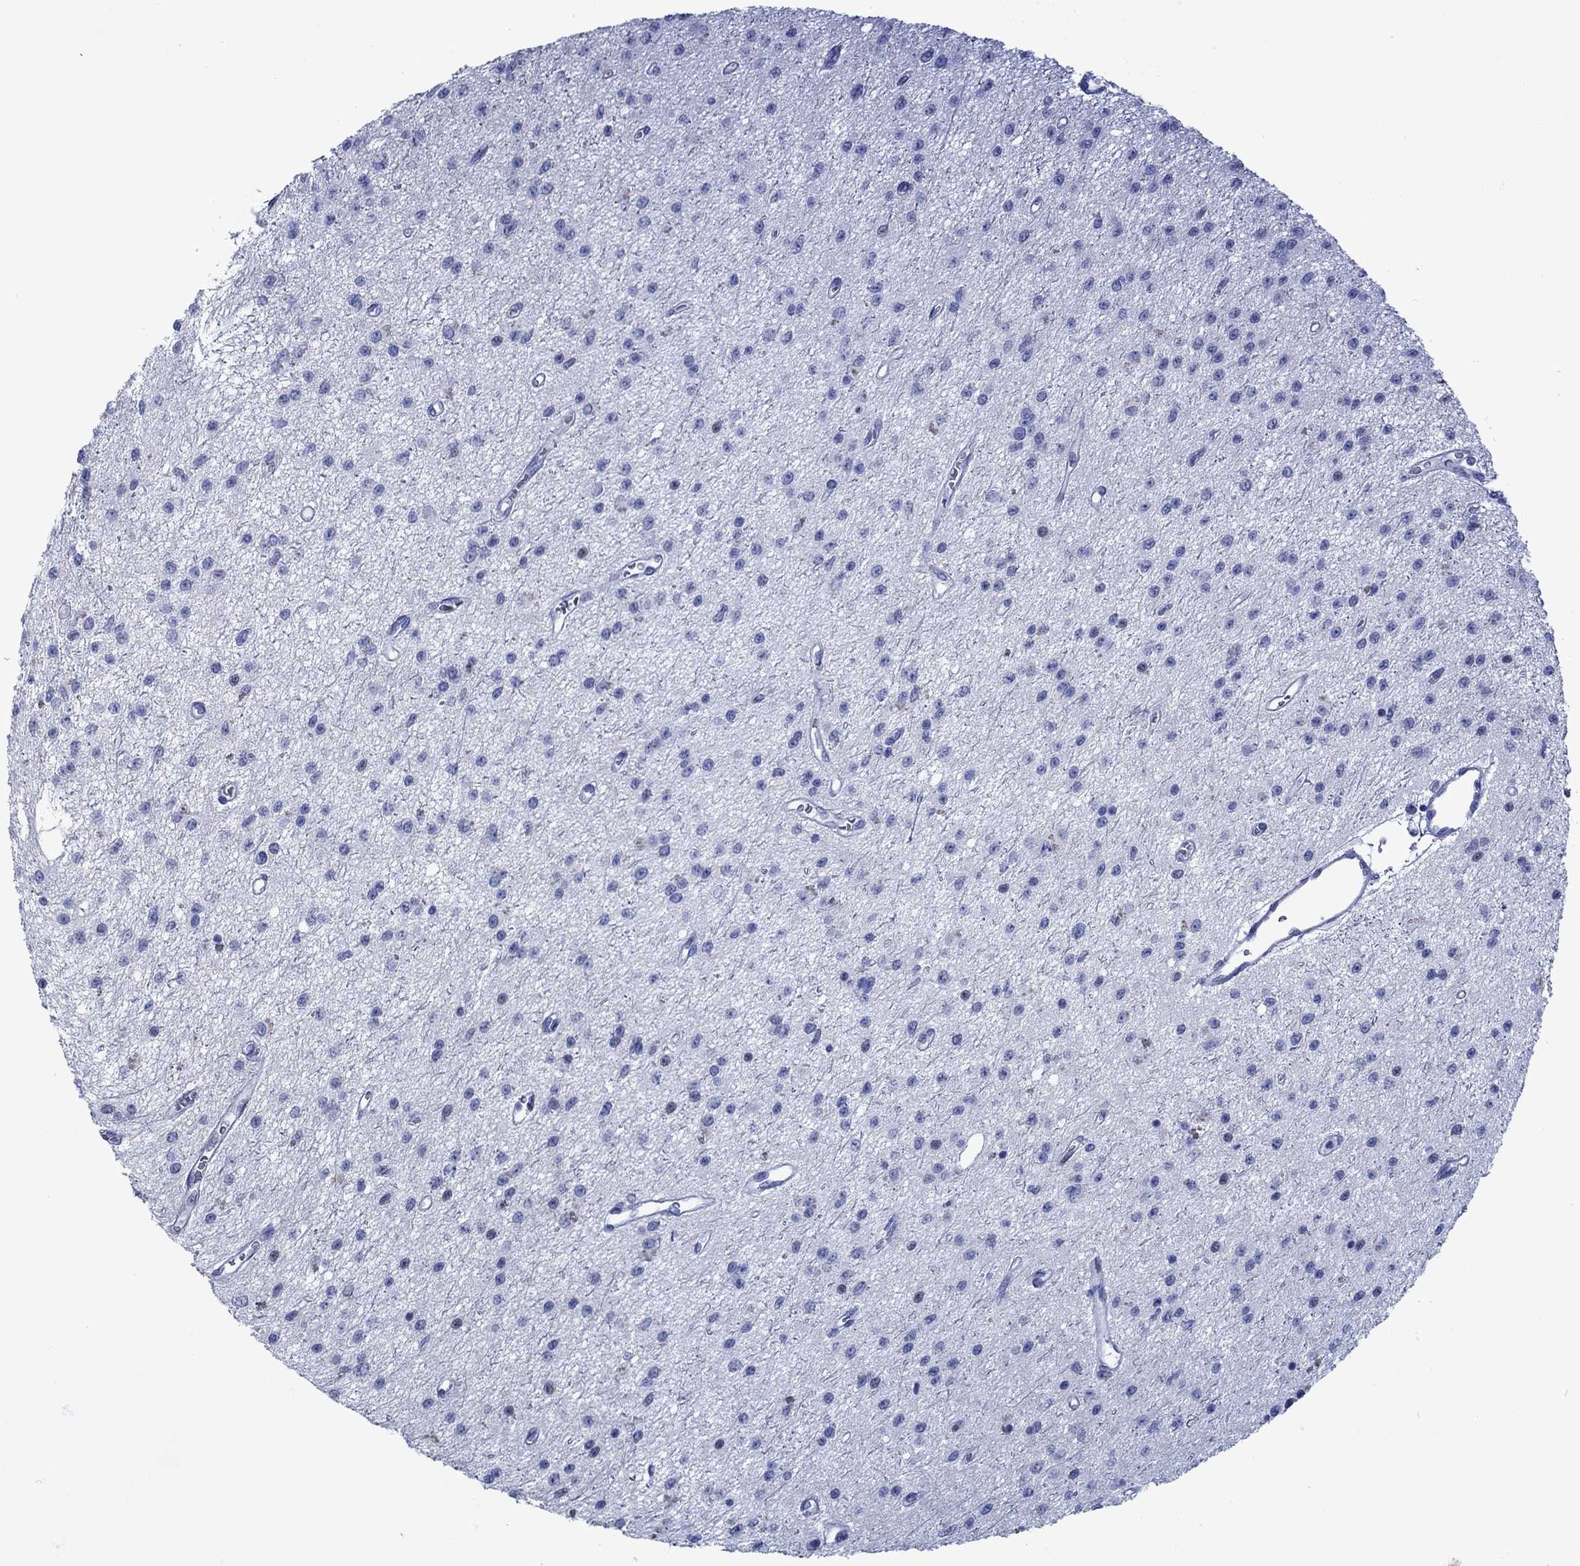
{"staining": {"intensity": "negative", "quantity": "none", "location": "none"}, "tissue": "glioma", "cell_type": "Tumor cells", "image_type": "cancer", "snomed": [{"axis": "morphology", "description": "Glioma, malignant, Low grade"}, {"axis": "topography", "description": "Brain"}], "caption": "DAB immunohistochemical staining of human glioma exhibits no significant positivity in tumor cells. (Brightfield microscopy of DAB immunohistochemistry (IHC) at high magnification).", "gene": "PIWIL1", "patient": {"sex": "female", "age": 45}}